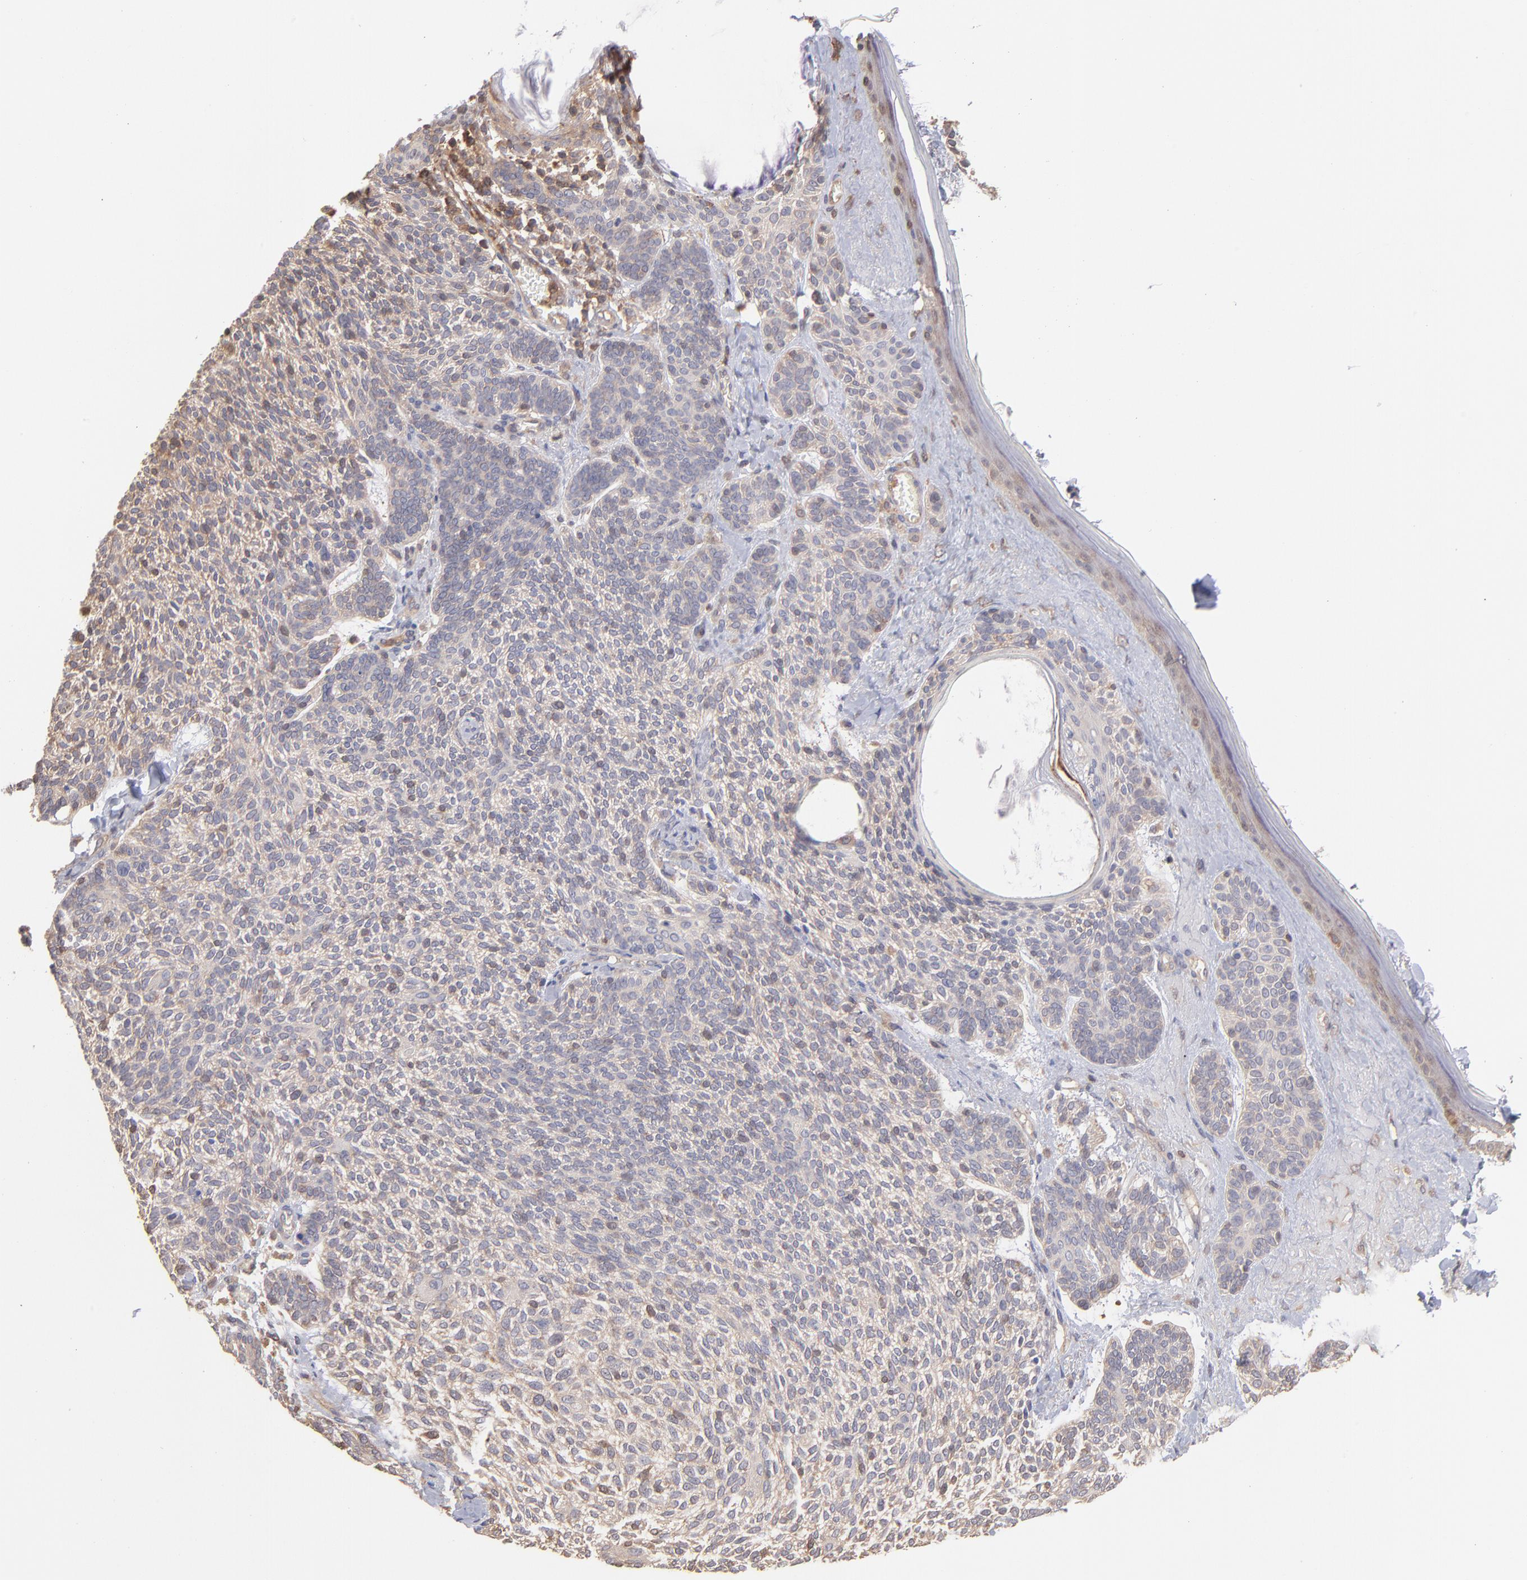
{"staining": {"intensity": "weak", "quantity": "25%-75%", "location": "cytoplasmic/membranous"}, "tissue": "skin cancer", "cell_type": "Tumor cells", "image_type": "cancer", "snomed": [{"axis": "morphology", "description": "Normal tissue, NOS"}, {"axis": "morphology", "description": "Basal cell carcinoma"}, {"axis": "topography", "description": "Skin"}], "caption": "Skin basal cell carcinoma stained with a brown dye exhibits weak cytoplasmic/membranous positive positivity in about 25%-75% of tumor cells.", "gene": "MAP2K2", "patient": {"sex": "female", "age": 70}}